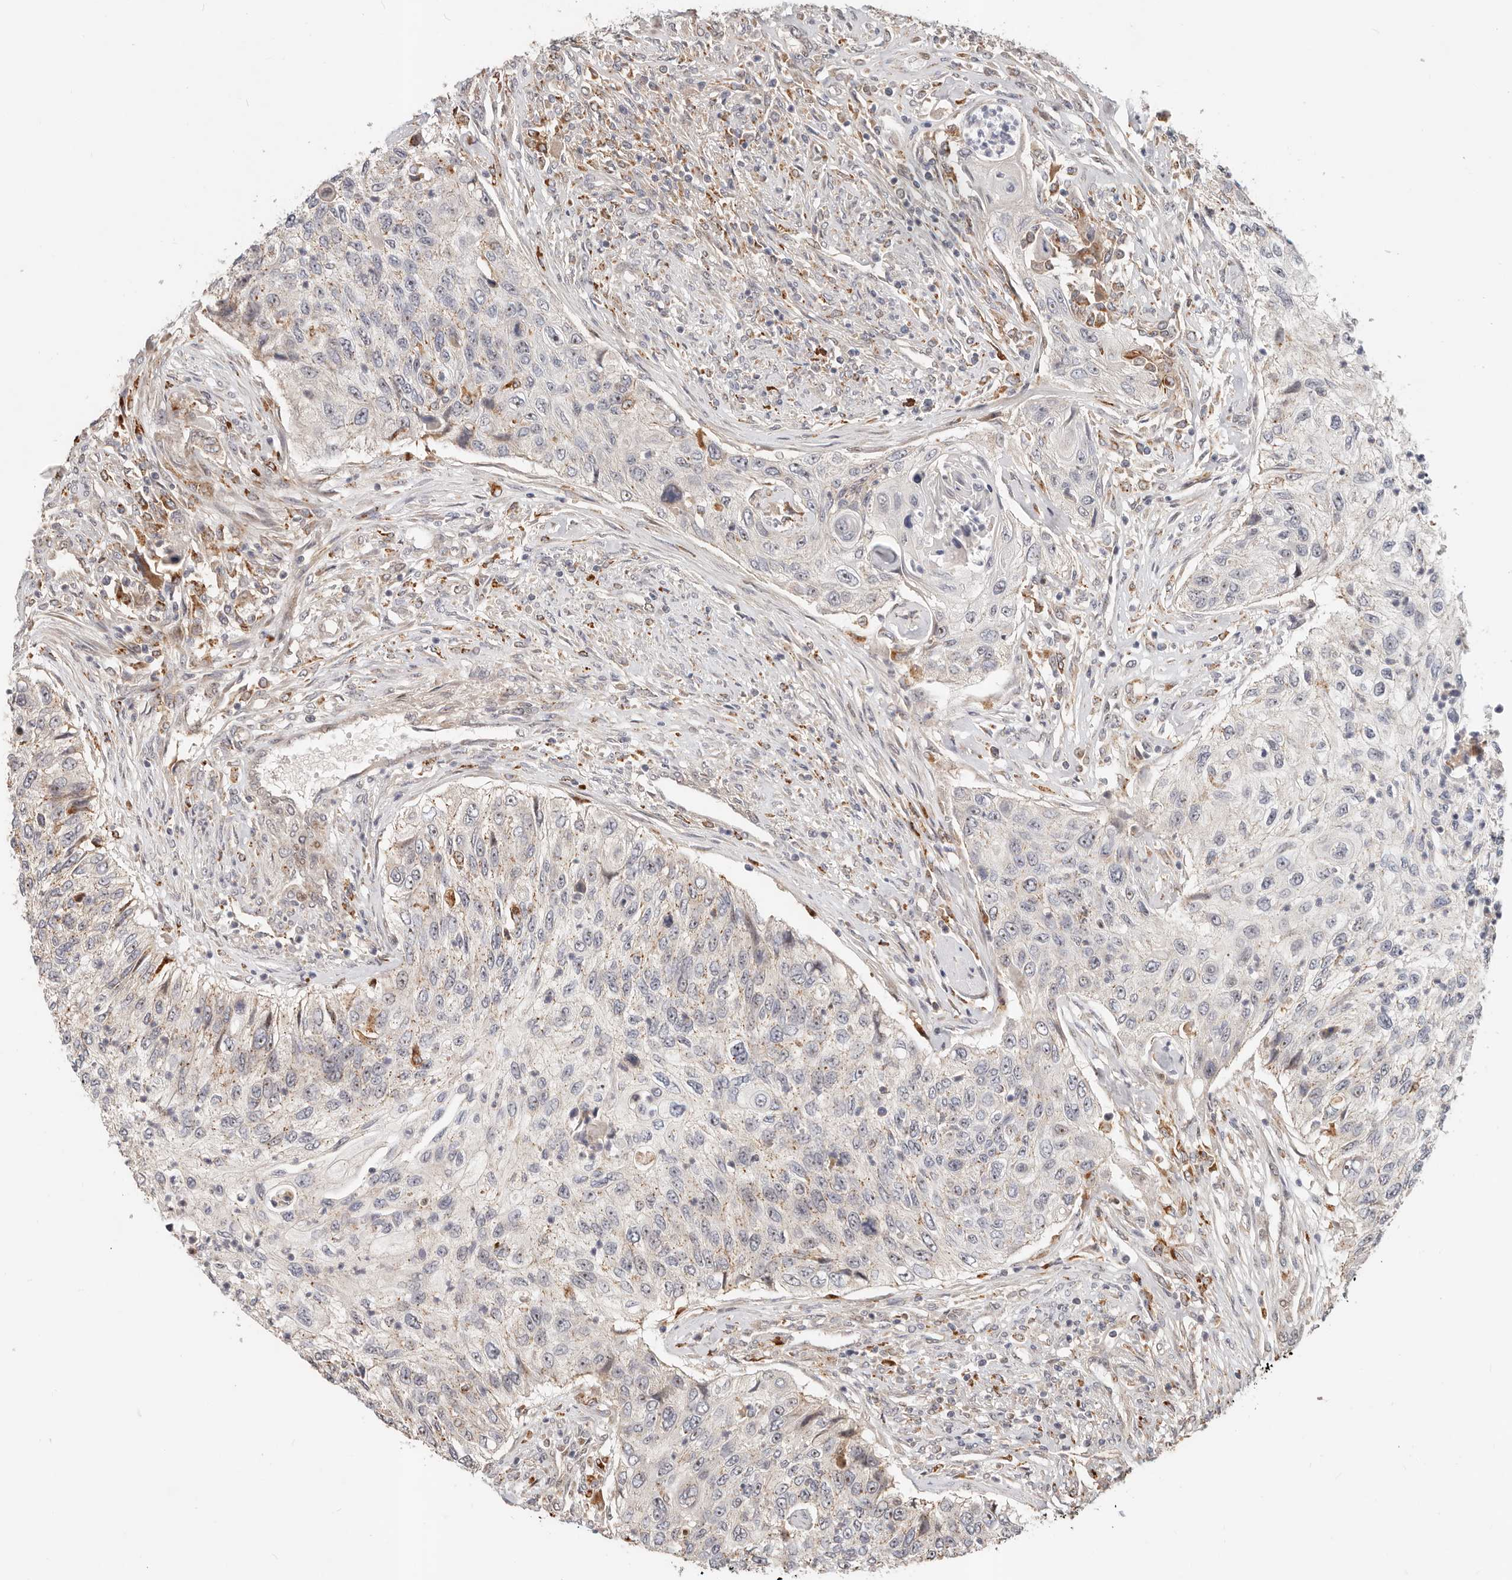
{"staining": {"intensity": "negative", "quantity": "none", "location": "none"}, "tissue": "urothelial cancer", "cell_type": "Tumor cells", "image_type": "cancer", "snomed": [{"axis": "morphology", "description": "Urothelial carcinoma, High grade"}, {"axis": "topography", "description": "Urinary bladder"}], "caption": "Immunohistochemistry (IHC) photomicrograph of human high-grade urothelial carcinoma stained for a protein (brown), which demonstrates no positivity in tumor cells.", "gene": "ZRANB1", "patient": {"sex": "female", "age": 60}}